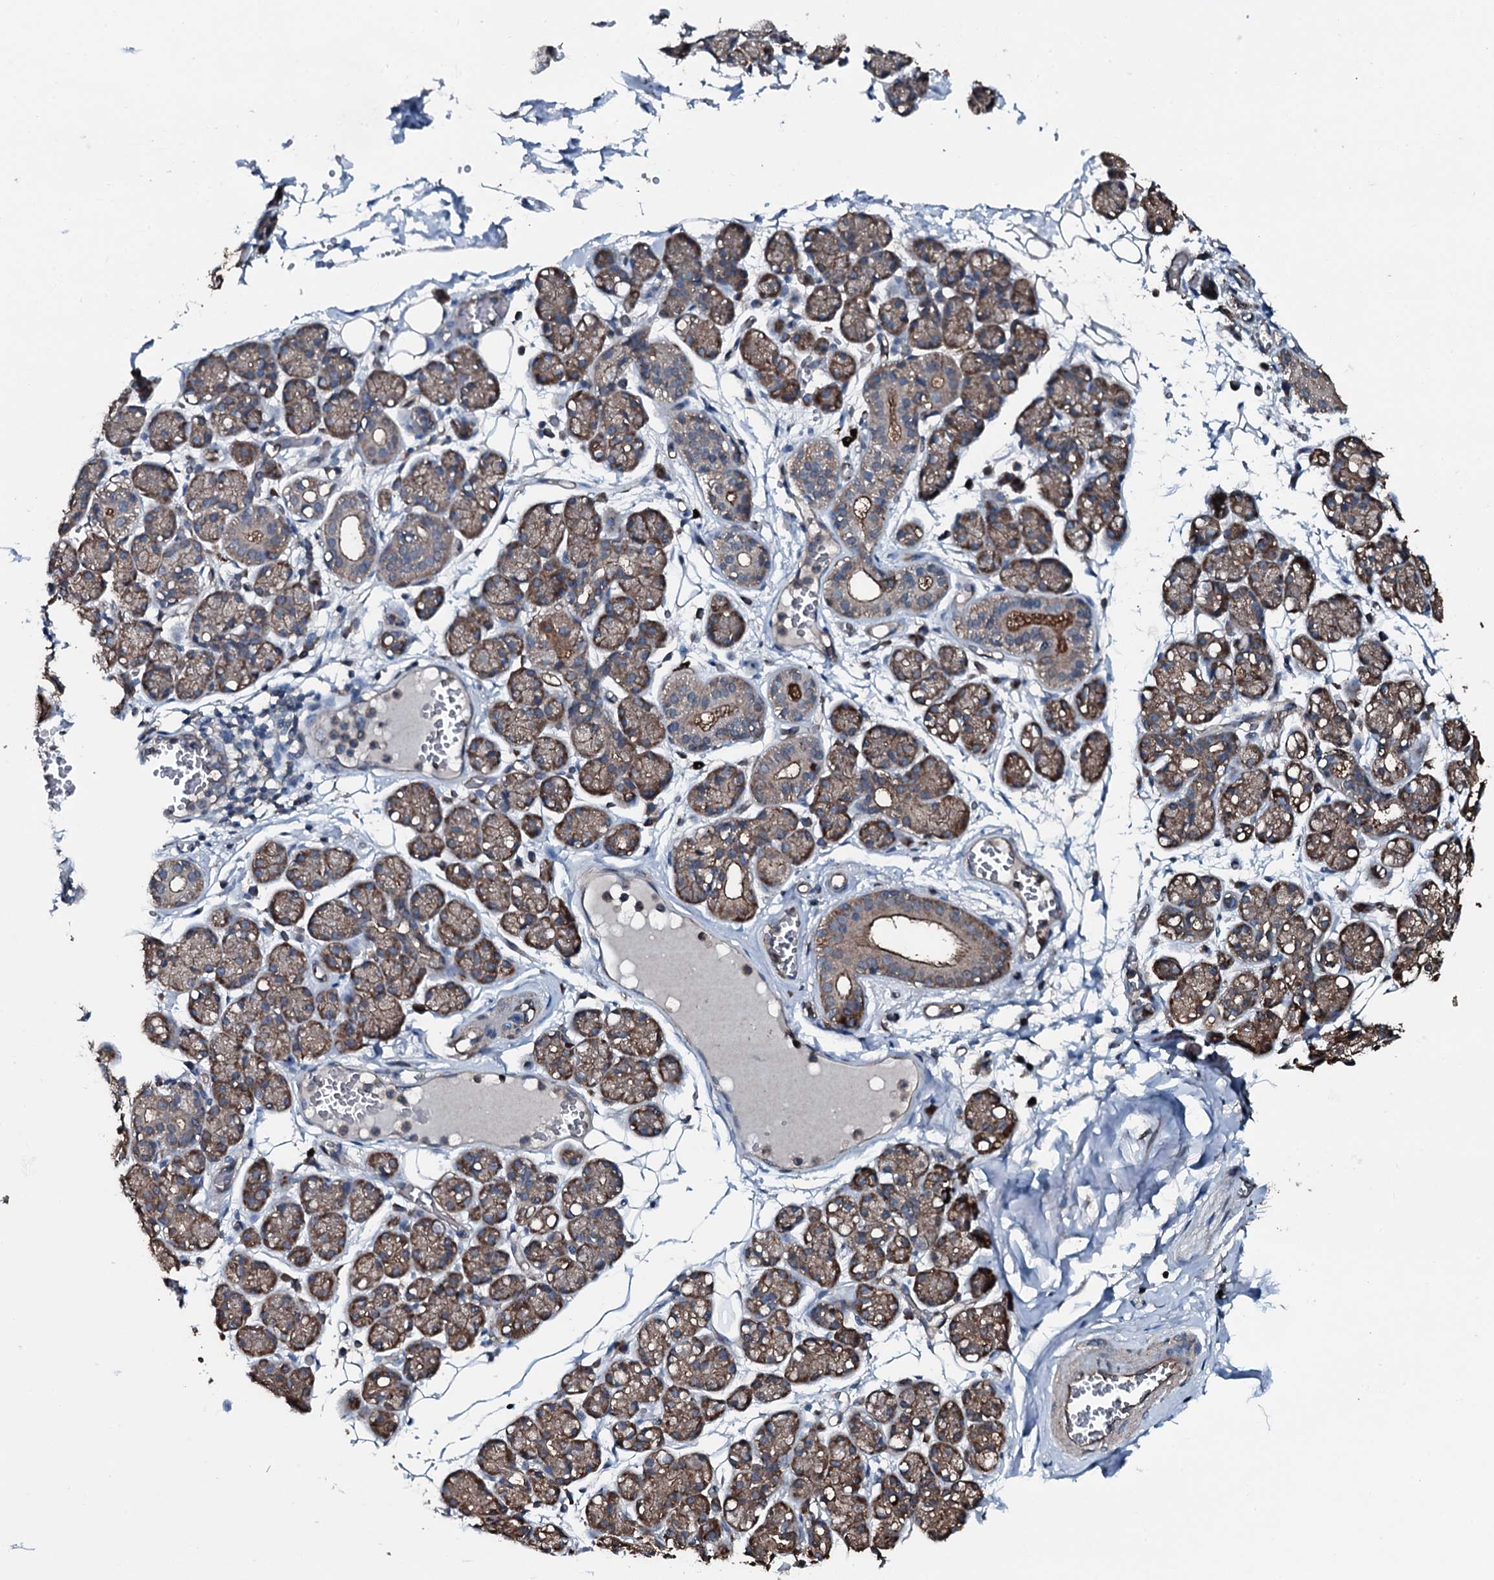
{"staining": {"intensity": "moderate", "quantity": "25%-75%", "location": "cytoplasmic/membranous"}, "tissue": "salivary gland", "cell_type": "Glandular cells", "image_type": "normal", "snomed": [{"axis": "morphology", "description": "Normal tissue, NOS"}, {"axis": "topography", "description": "Salivary gland"}], "caption": "IHC of unremarkable human salivary gland shows medium levels of moderate cytoplasmic/membranous expression in about 25%-75% of glandular cells.", "gene": "SLC25A38", "patient": {"sex": "male", "age": 63}}